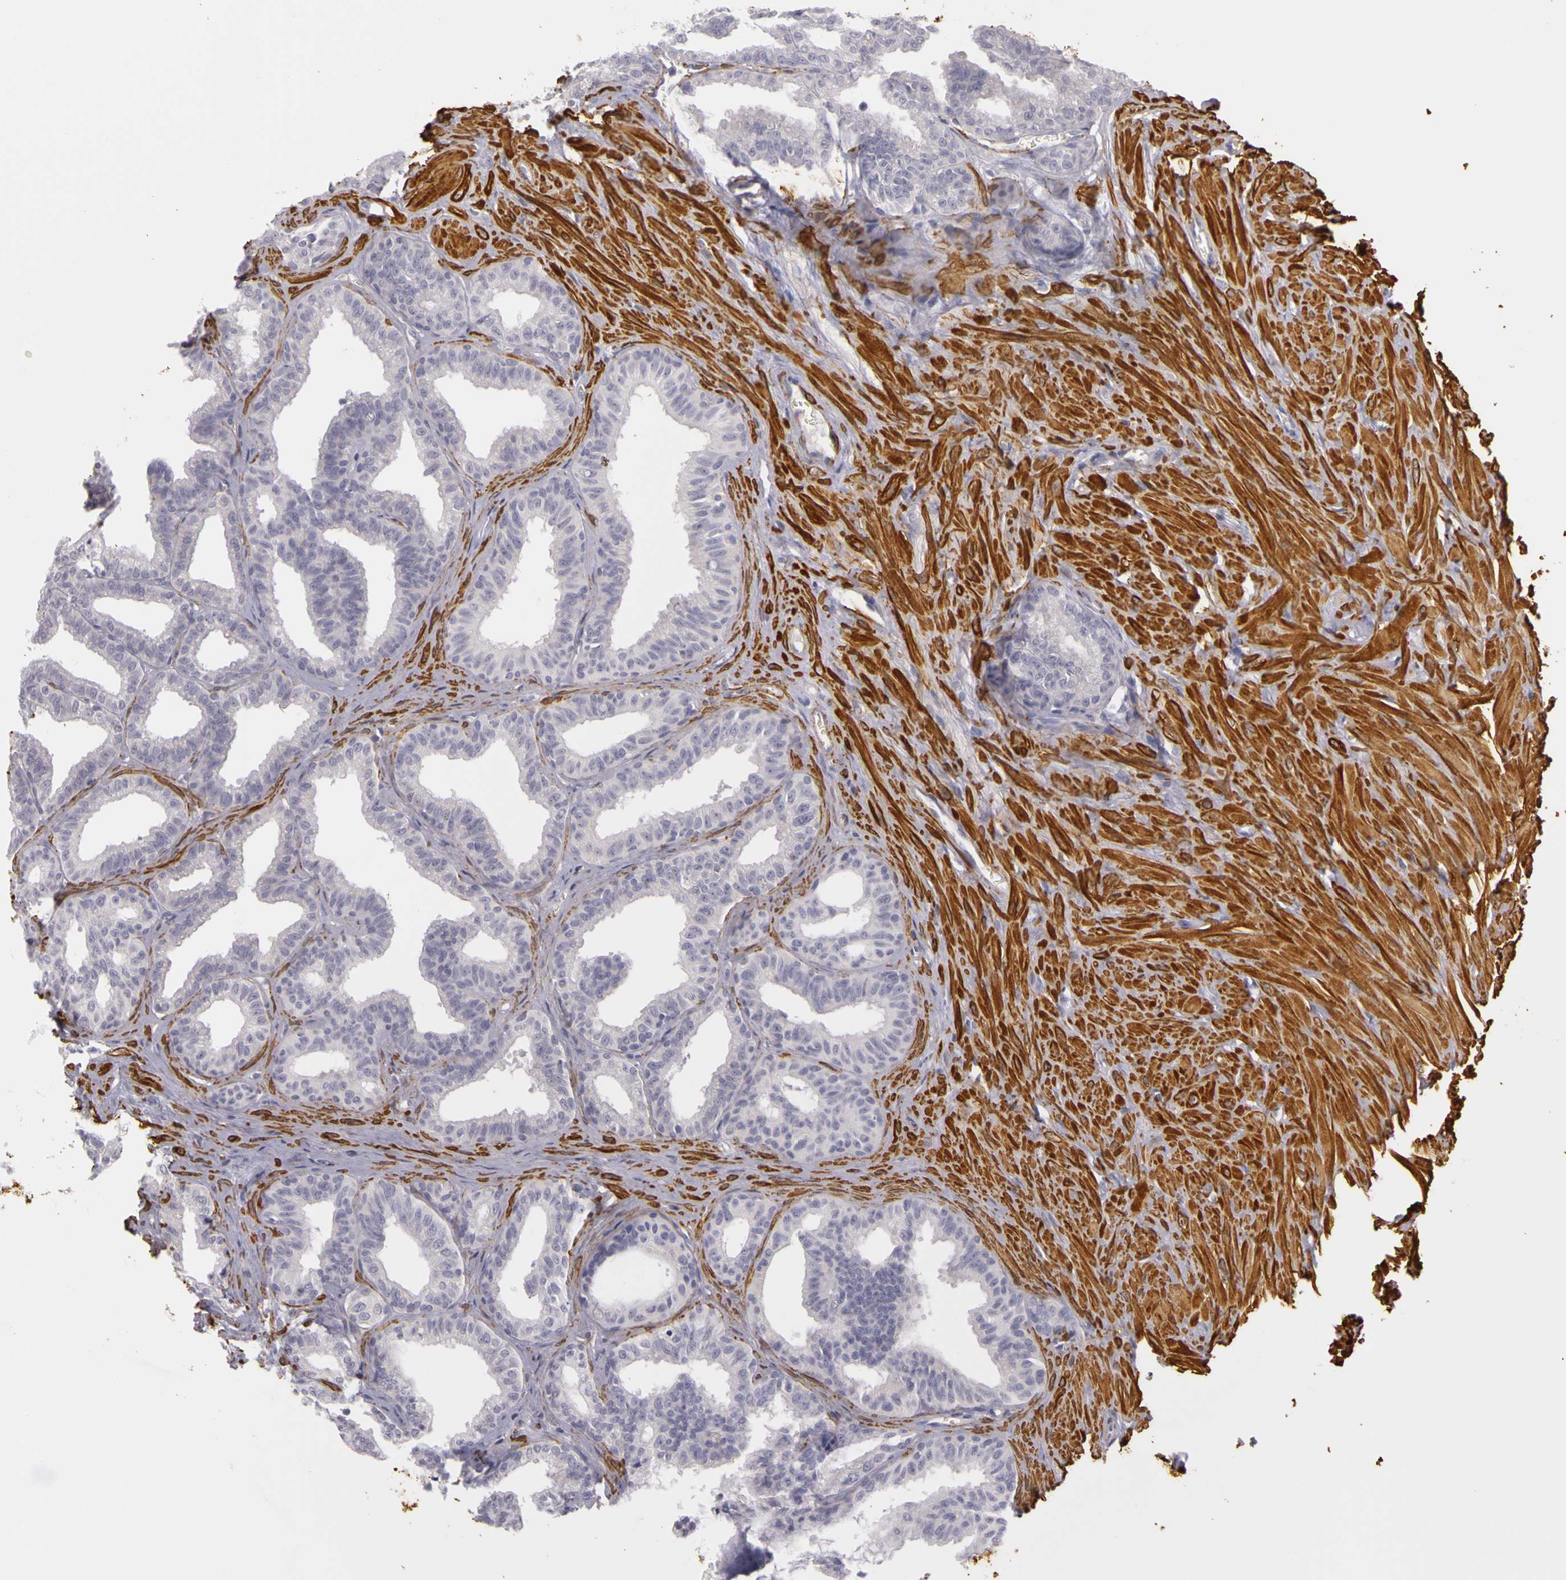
{"staining": {"intensity": "negative", "quantity": "none", "location": "none"}, "tissue": "seminal vesicle", "cell_type": "Glandular cells", "image_type": "normal", "snomed": [{"axis": "morphology", "description": "Normal tissue, NOS"}, {"axis": "topography", "description": "Seminal veicle"}], "caption": "This is a image of IHC staining of normal seminal vesicle, which shows no positivity in glandular cells. Nuclei are stained in blue.", "gene": "CNTN2", "patient": {"sex": "male", "age": 26}}